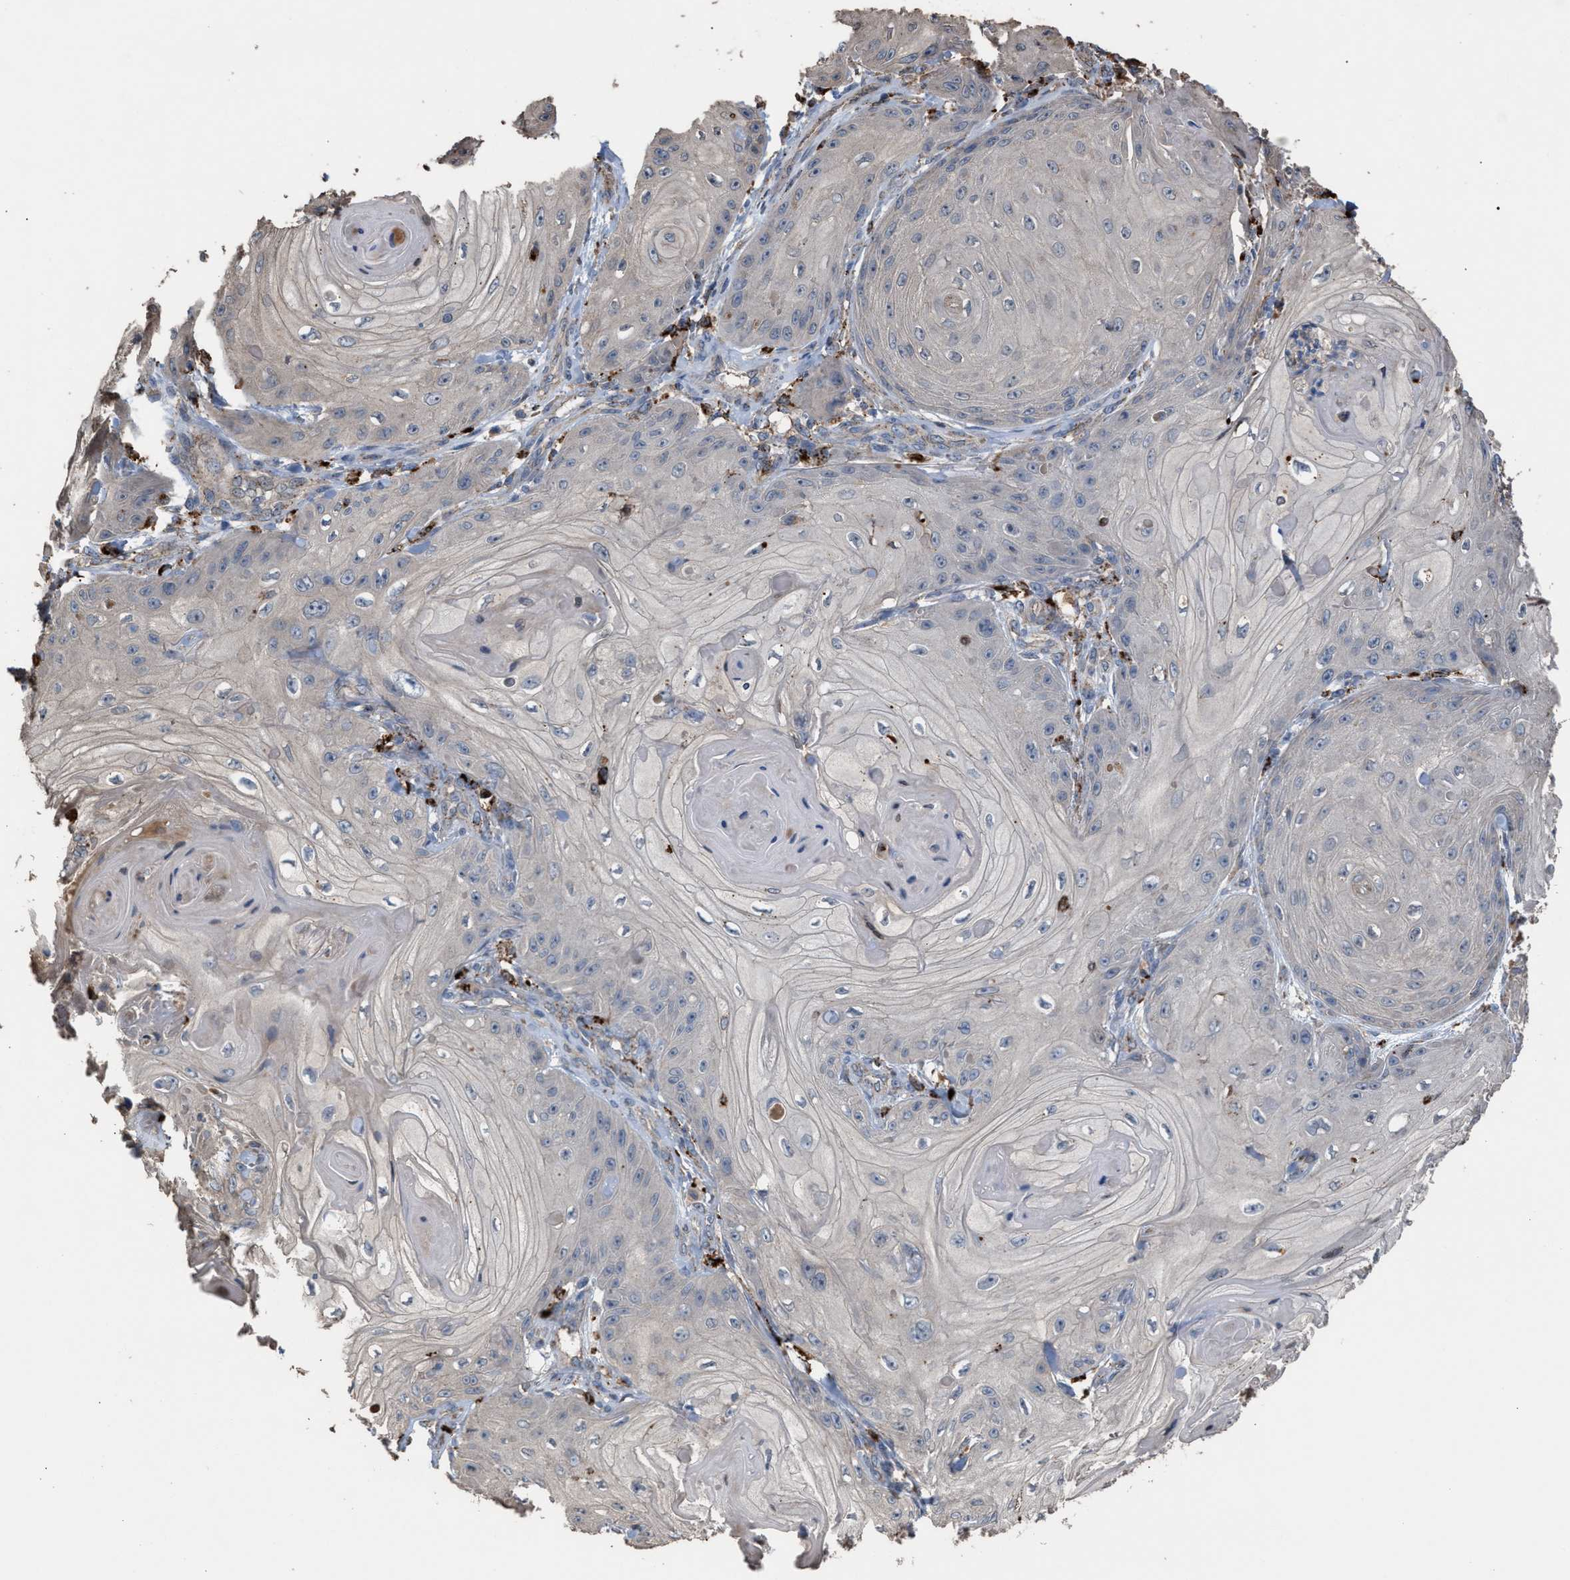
{"staining": {"intensity": "negative", "quantity": "none", "location": "none"}, "tissue": "skin cancer", "cell_type": "Tumor cells", "image_type": "cancer", "snomed": [{"axis": "morphology", "description": "Squamous cell carcinoma, NOS"}, {"axis": "topography", "description": "Skin"}], "caption": "The image exhibits no significant expression in tumor cells of squamous cell carcinoma (skin).", "gene": "ELMO3", "patient": {"sex": "male", "age": 74}}